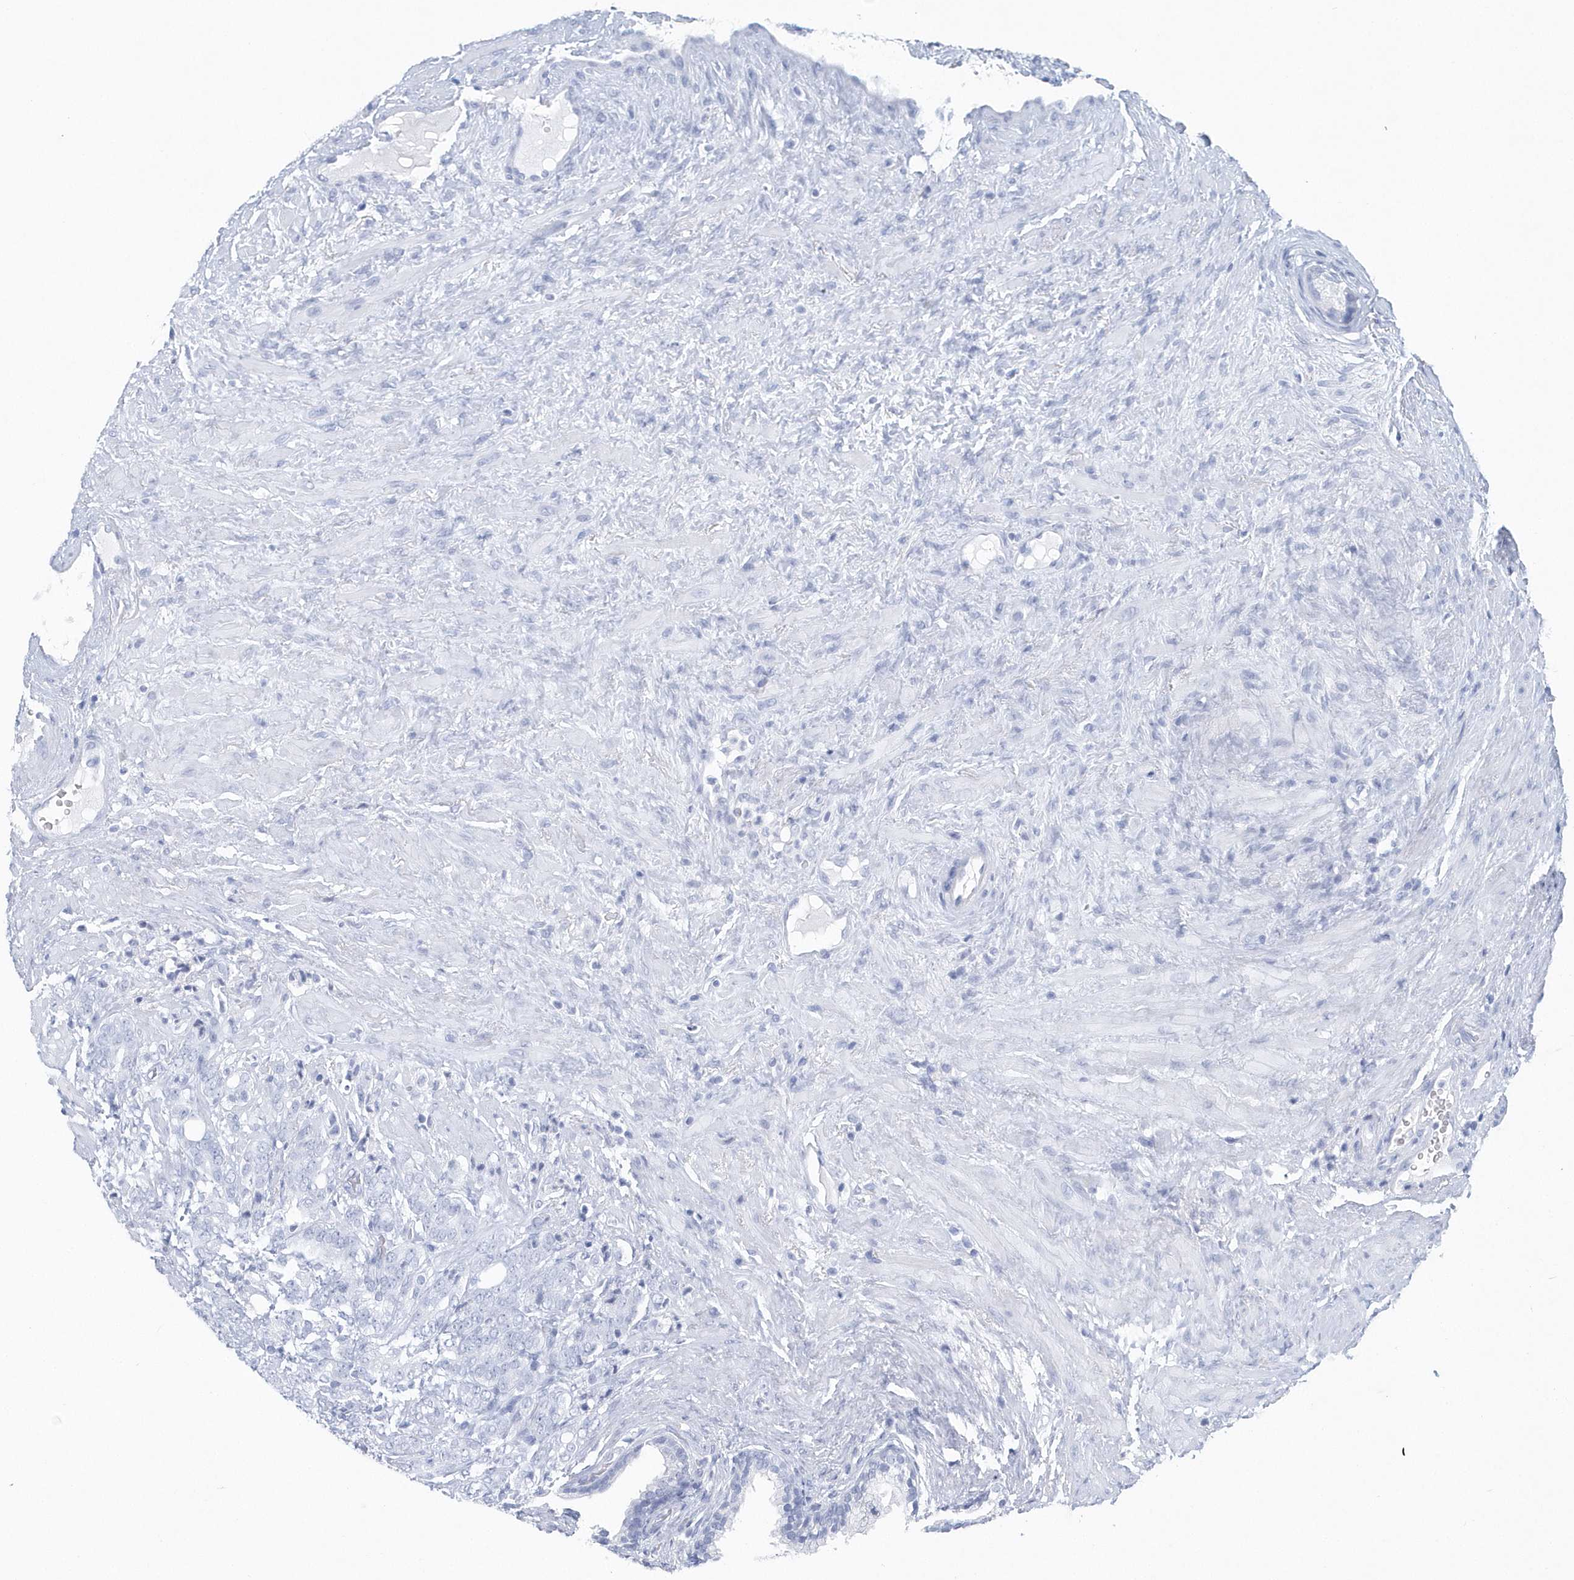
{"staining": {"intensity": "negative", "quantity": "none", "location": "none"}, "tissue": "prostate cancer", "cell_type": "Tumor cells", "image_type": "cancer", "snomed": [{"axis": "morphology", "description": "Adenocarcinoma, High grade"}, {"axis": "topography", "description": "Prostate"}], "caption": "High-grade adenocarcinoma (prostate) was stained to show a protein in brown. There is no significant expression in tumor cells.", "gene": "PTPRO", "patient": {"sex": "male", "age": 57}}